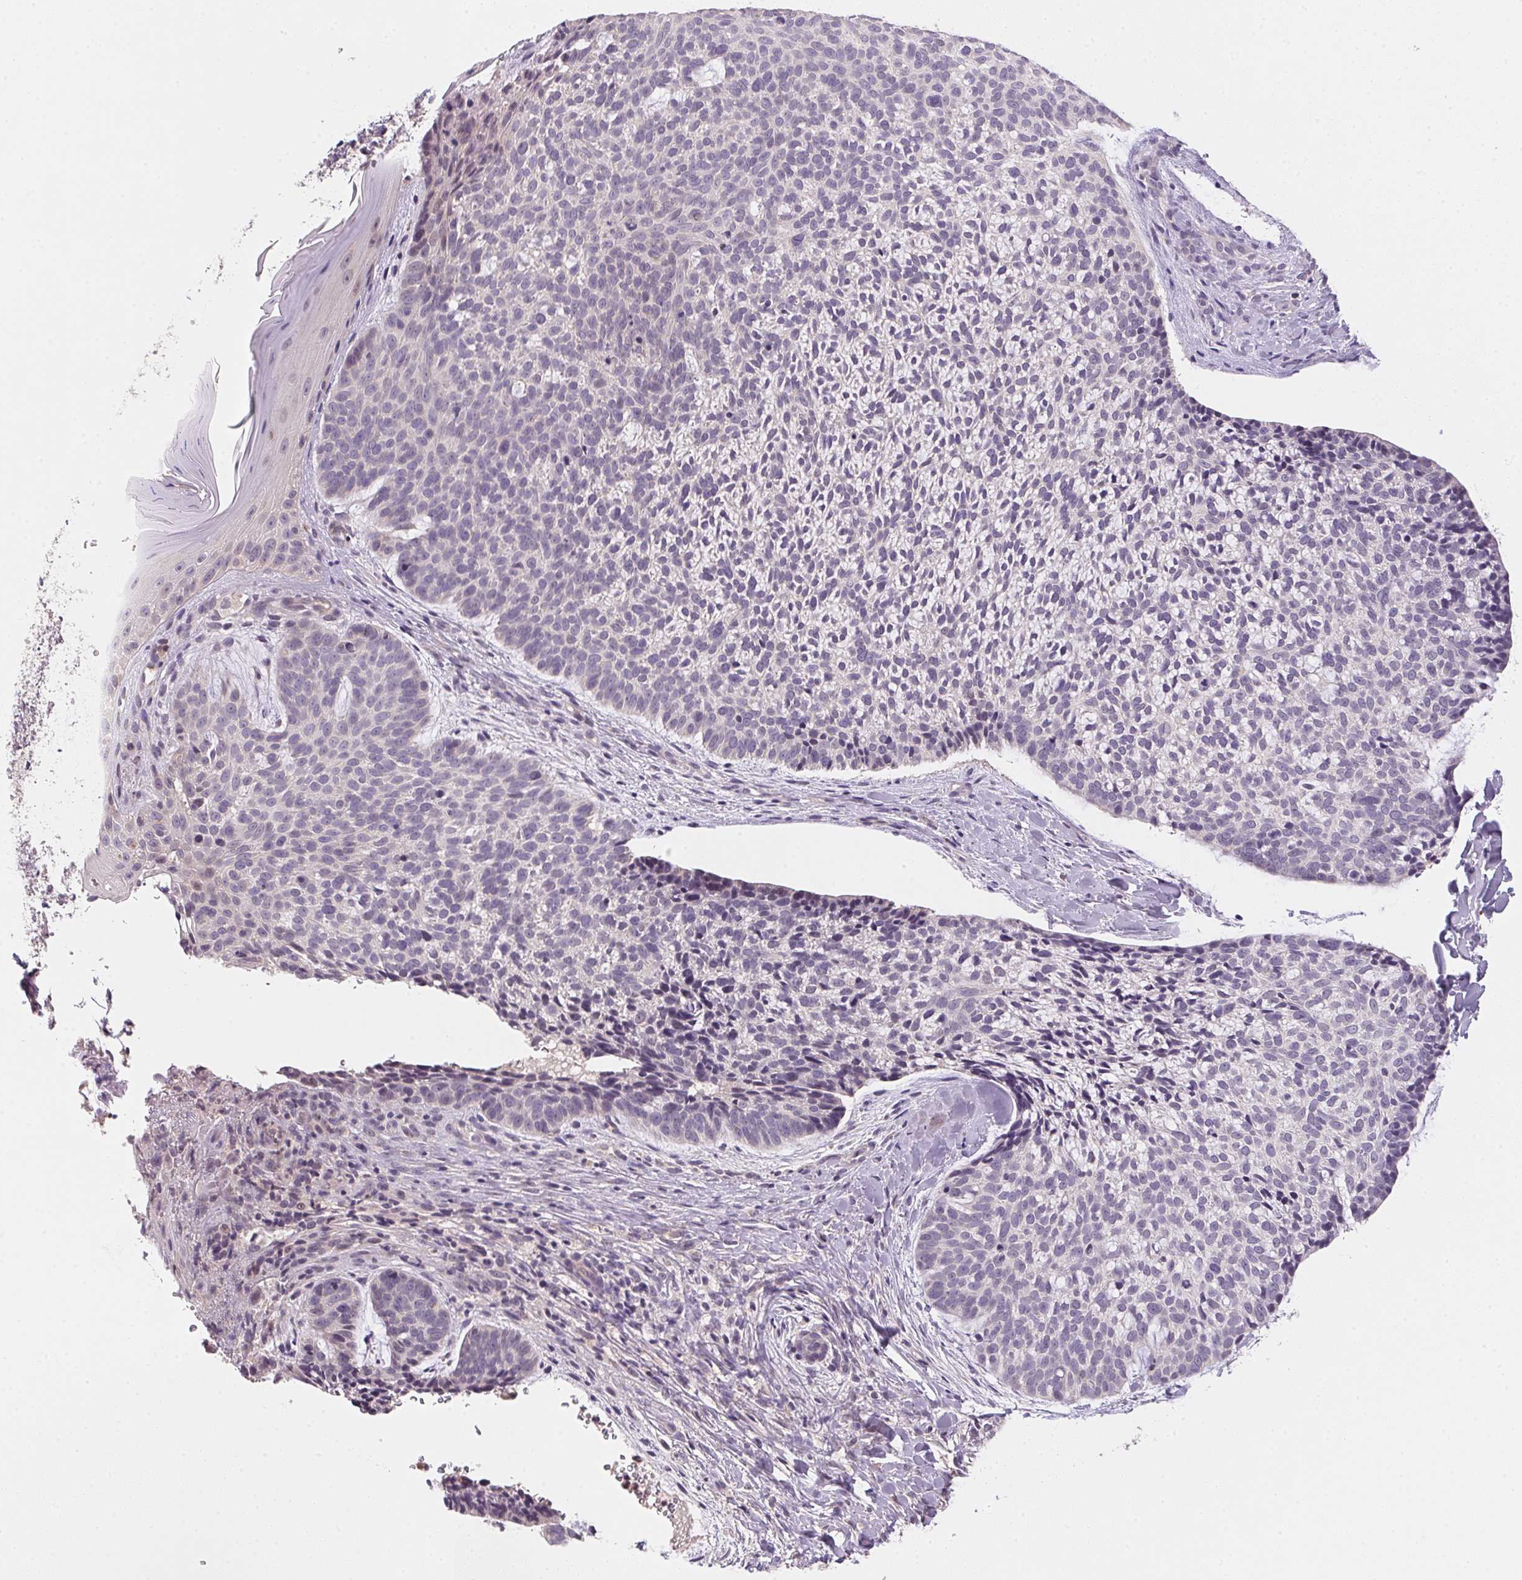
{"staining": {"intensity": "negative", "quantity": "none", "location": "none"}, "tissue": "skin cancer", "cell_type": "Tumor cells", "image_type": "cancer", "snomed": [{"axis": "morphology", "description": "Basal cell carcinoma"}, {"axis": "topography", "description": "Skin"}], "caption": "DAB (3,3'-diaminobenzidine) immunohistochemical staining of basal cell carcinoma (skin) demonstrates no significant expression in tumor cells. Nuclei are stained in blue.", "gene": "ALDH8A1", "patient": {"sex": "male", "age": 64}}